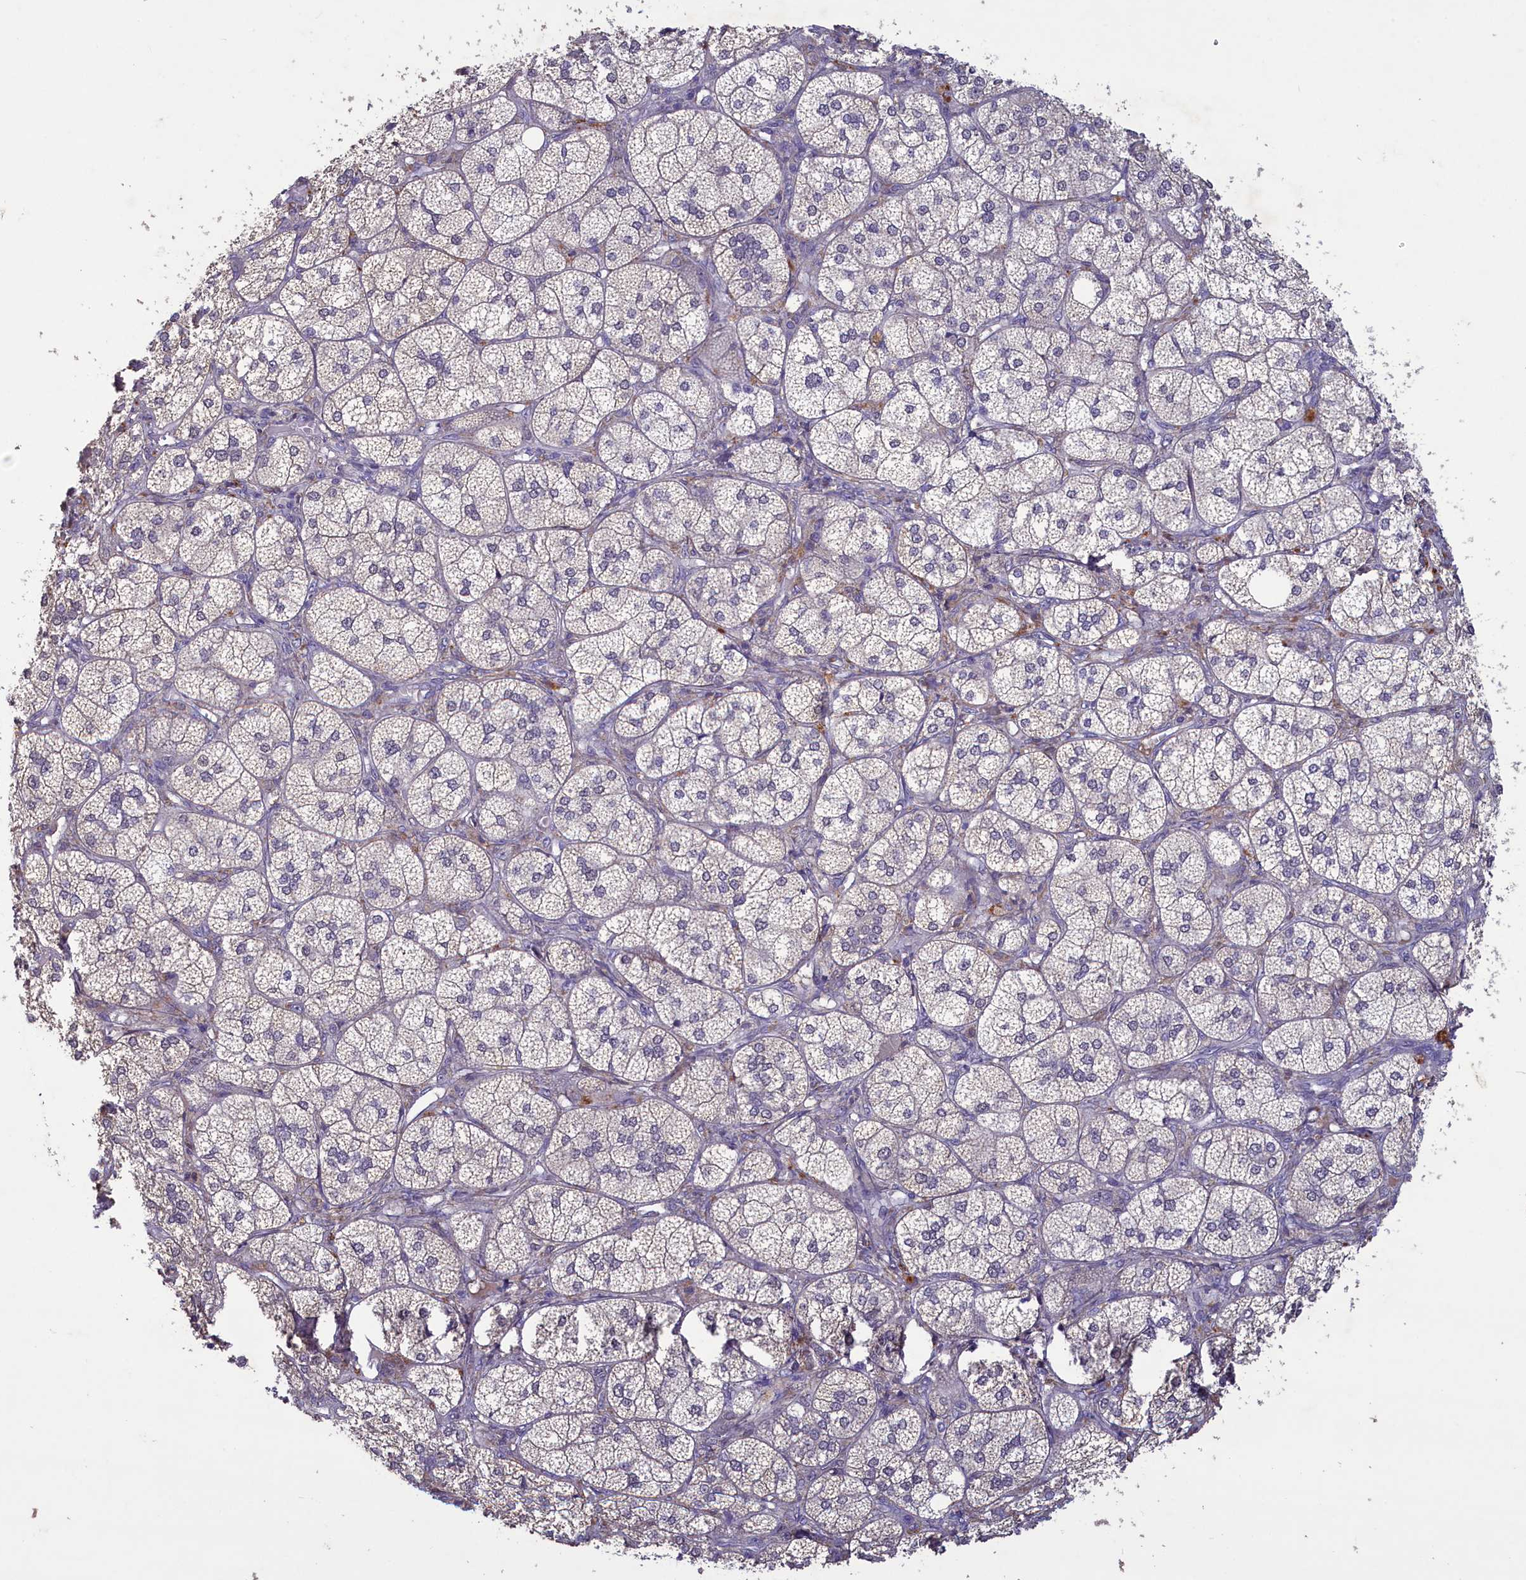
{"staining": {"intensity": "moderate", "quantity": "<25%", "location": "cytoplasmic/membranous"}, "tissue": "adrenal gland", "cell_type": "Glandular cells", "image_type": "normal", "snomed": [{"axis": "morphology", "description": "Normal tissue, NOS"}, {"axis": "topography", "description": "Adrenal gland"}], "caption": "There is low levels of moderate cytoplasmic/membranous staining in glandular cells of benign adrenal gland, as demonstrated by immunohistochemical staining (brown color).", "gene": "ATF7IP2", "patient": {"sex": "female", "age": 61}}